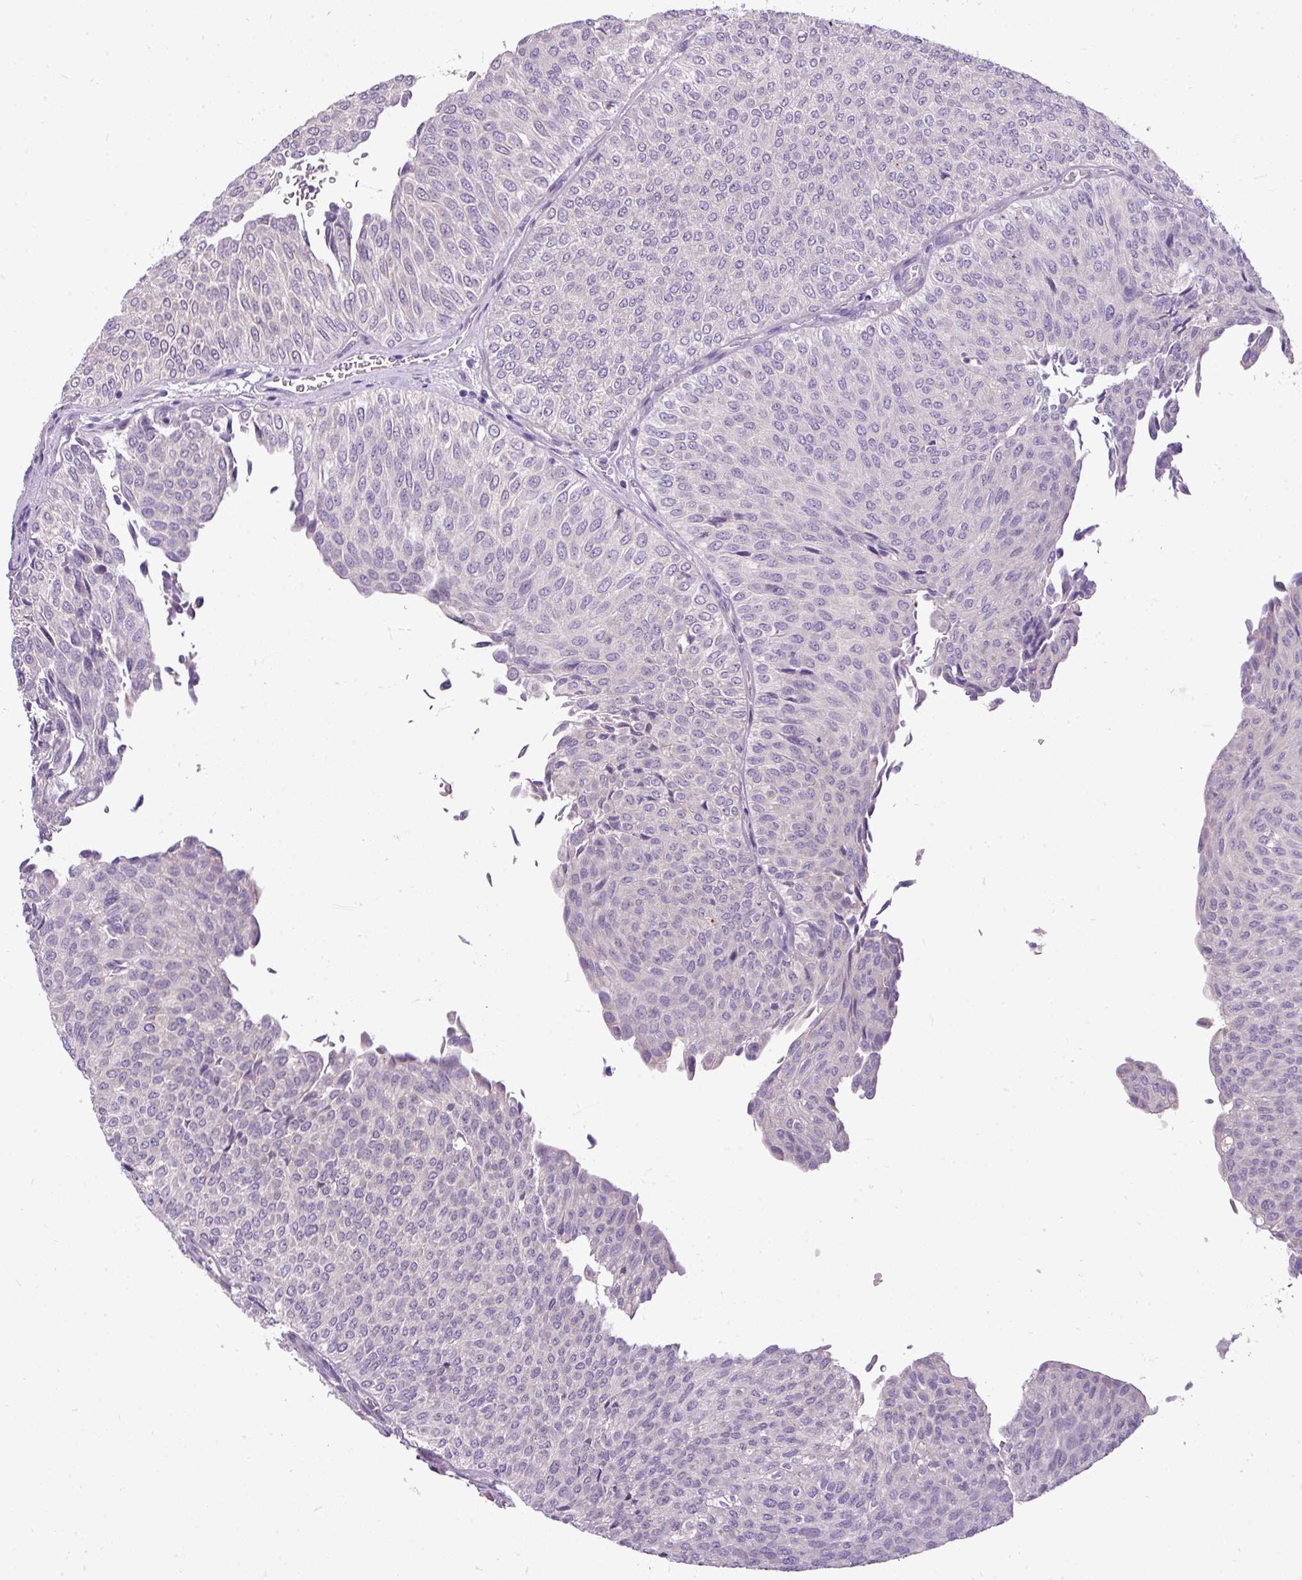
{"staining": {"intensity": "negative", "quantity": "none", "location": "none"}, "tissue": "urothelial cancer", "cell_type": "Tumor cells", "image_type": "cancer", "snomed": [{"axis": "morphology", "description": "Urothelial carcinoma, Low grade"}, {"axis": "topography", "description": "Urinary bladder"}], "caption": "A histopathology image of human low-grade urothelial carcinoma is negative for staining in tumor cells.", "gene": "DNAAF9", "patient": {"sex": "male", "age": 78}}